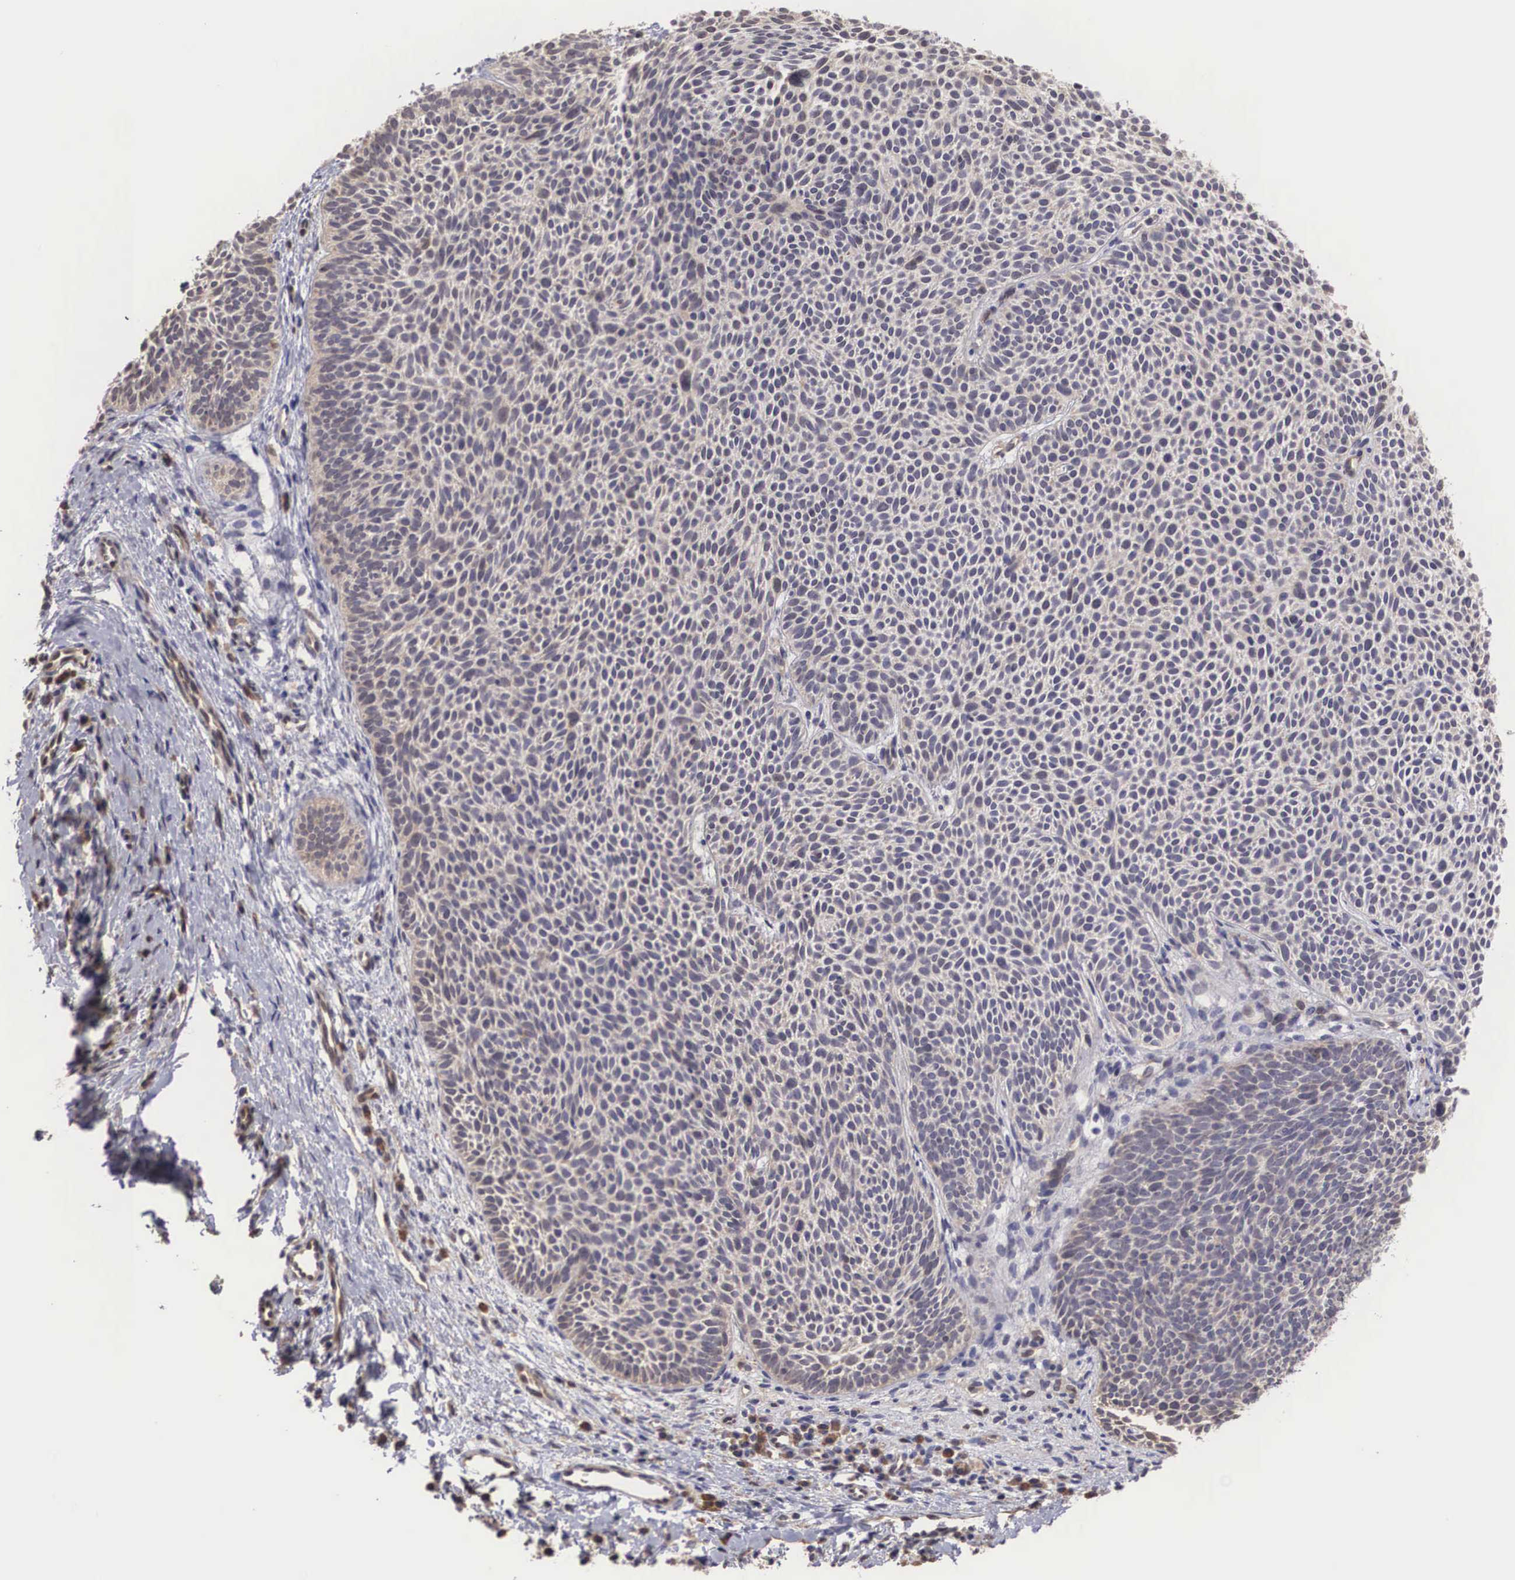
{"staining": {"intensity": "weak", "quantity": "25%-75%", "location": "cytoplasmic/membranous,nuclear"}, "tissue": "skin cancer", "cell_type": "Tumor cells", "image_type": "cancer", "snomed": [{"axis": "morphology", "description": "Basal cell carcinoma"}, {"axis": "topography", "description": "Skin"}], "caption": "Immunohistochemical staining of human skin basal cell carcinoma displays weak cytoplasmic/membranous and nuclear protein positivity in about 25%-75% of tumor cells. The staining was performed using DAB, with brown indicating positive protein expression. Nuclei are stained blue with hematoxylin.", "gene": "DNAJB7", "patient": {"sex": "male", "age": 84}}